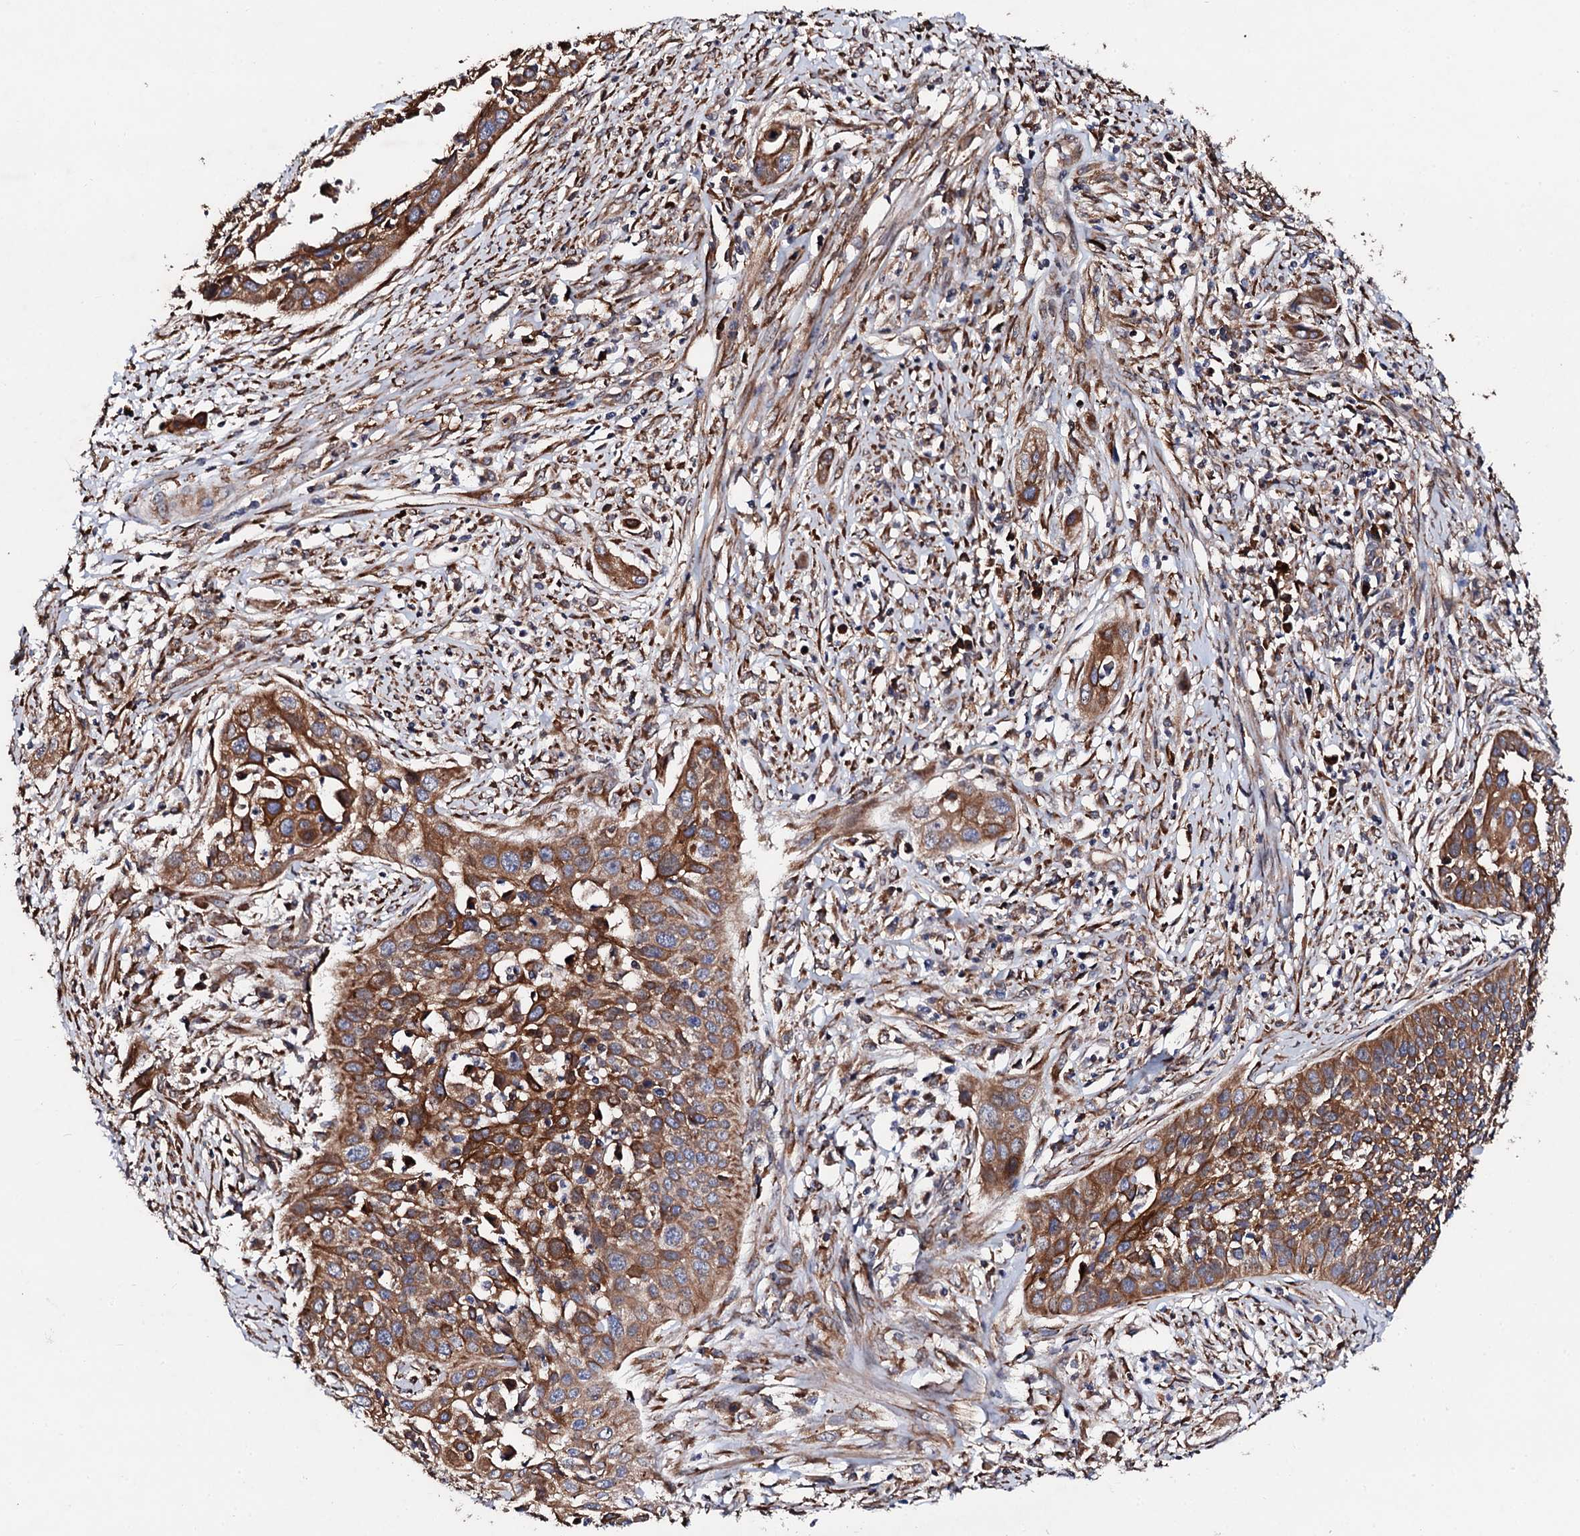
{"staining": {"intensity": "moderate", "quantity": ">75%", "location": "cytoplasmic/membranous"}, "tissue": "cervical cancer", "cell_type": "Tumor cells", "image_type": "cancer", "snomed": [{"axis": "morphology", "description": "Squamous cell carcinoma, NOS"}, {"axis": "topography", "description": "Cervix"}], "caption": "Immunohistochemical staining of cervical cancer demonstrates medium levels of moderate cytoplasmic/membranous protein expression in about >75% of tumor cells.", "gene": "CKAP5", "patient": {"sex": "female", "age": 34}}